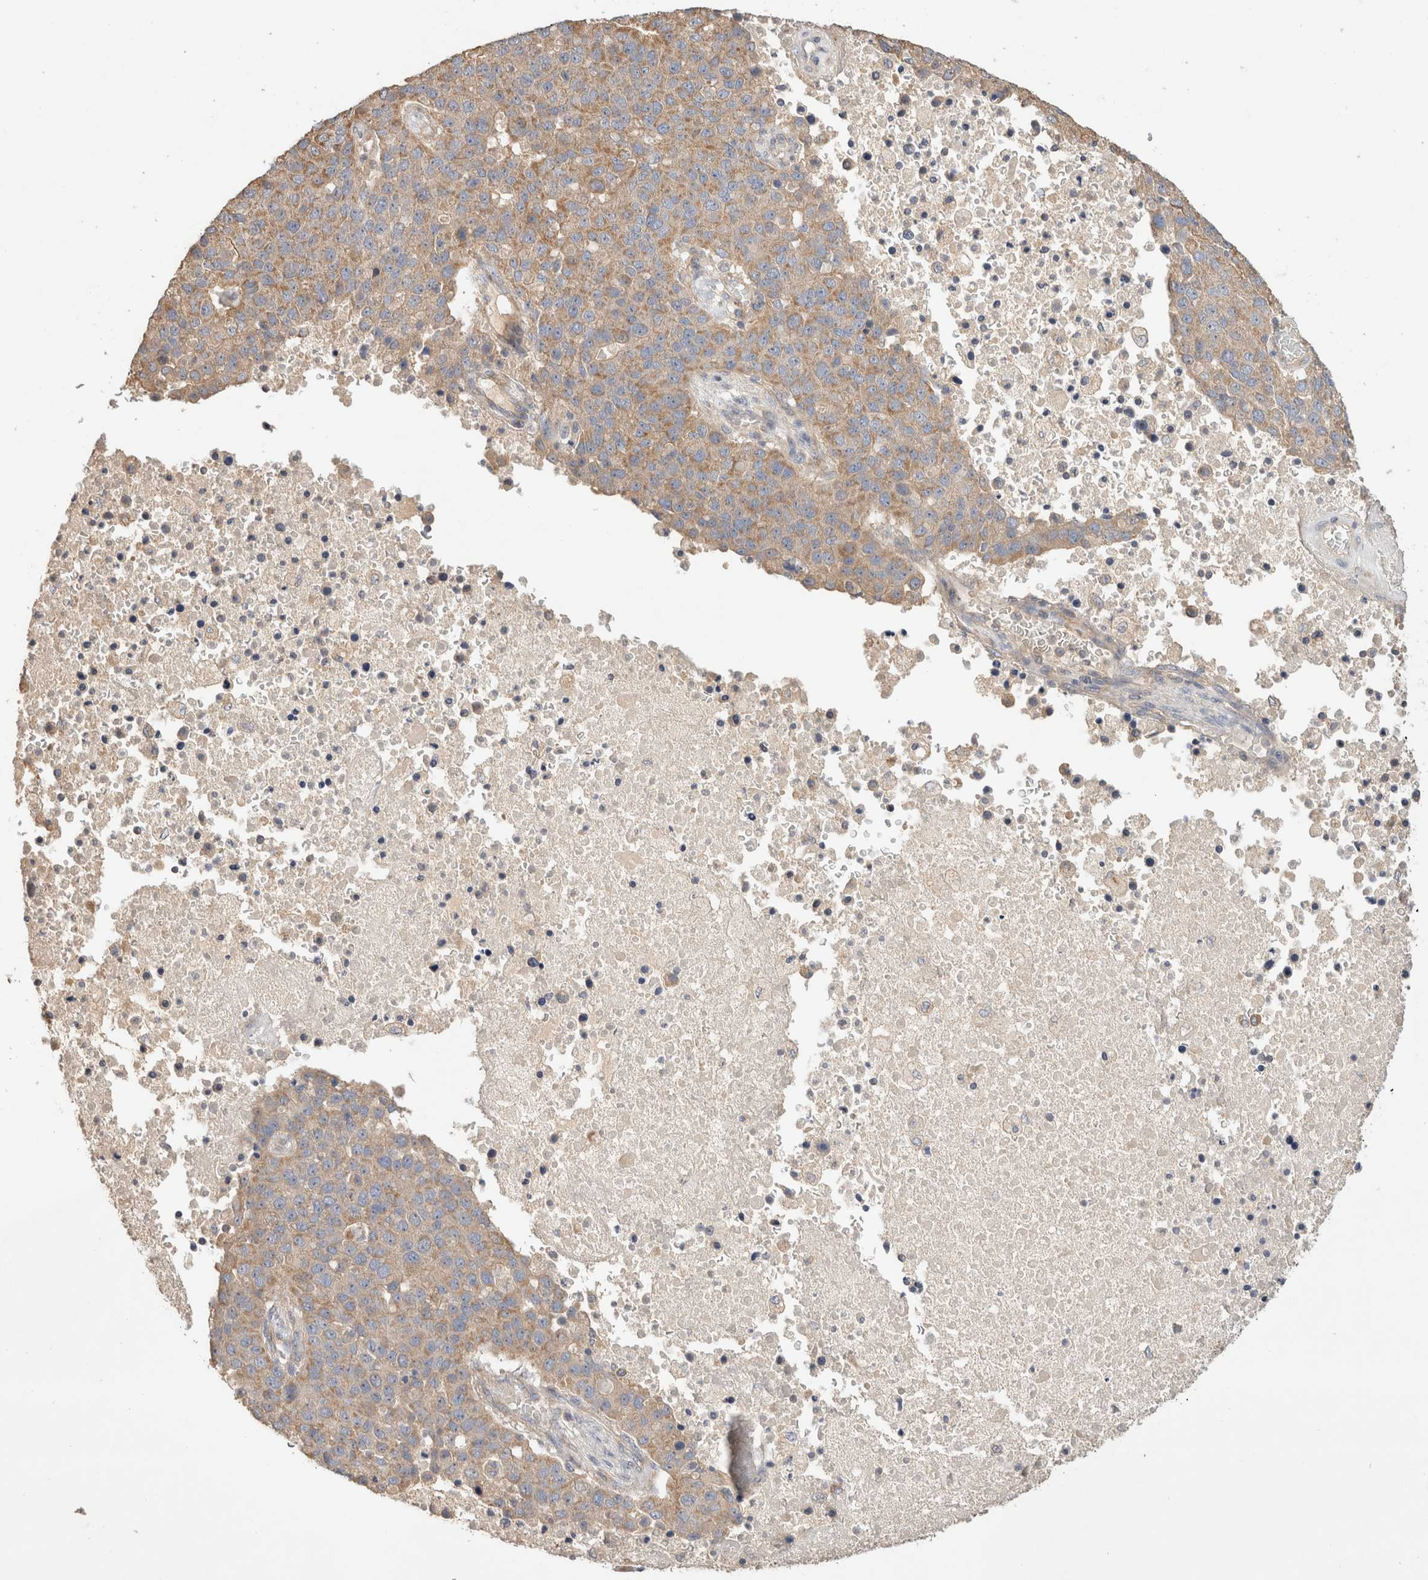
{"staining": {"intensity": "moderate", "quantity": ">75%", "location": "cytoplasmic/membranous"}, "tissue": "pancreatic cancer", "cell_type": "Tumor cells", "image_type": "cancer", "snomed": [{"axis": "morphology", "description": "Adenocarcinoma, NOS"}, {"axis": "topography", "description": "Pancreas"}], "caption": "Human pancreatic adenocarcinoma stained for a protein (brown) shows moderate cytoplasmic/membranous positive expression in approximately >75% of tumor cells.", "gene": "B3GNTL1", "patient": {"sex": "female", "age": 61}}